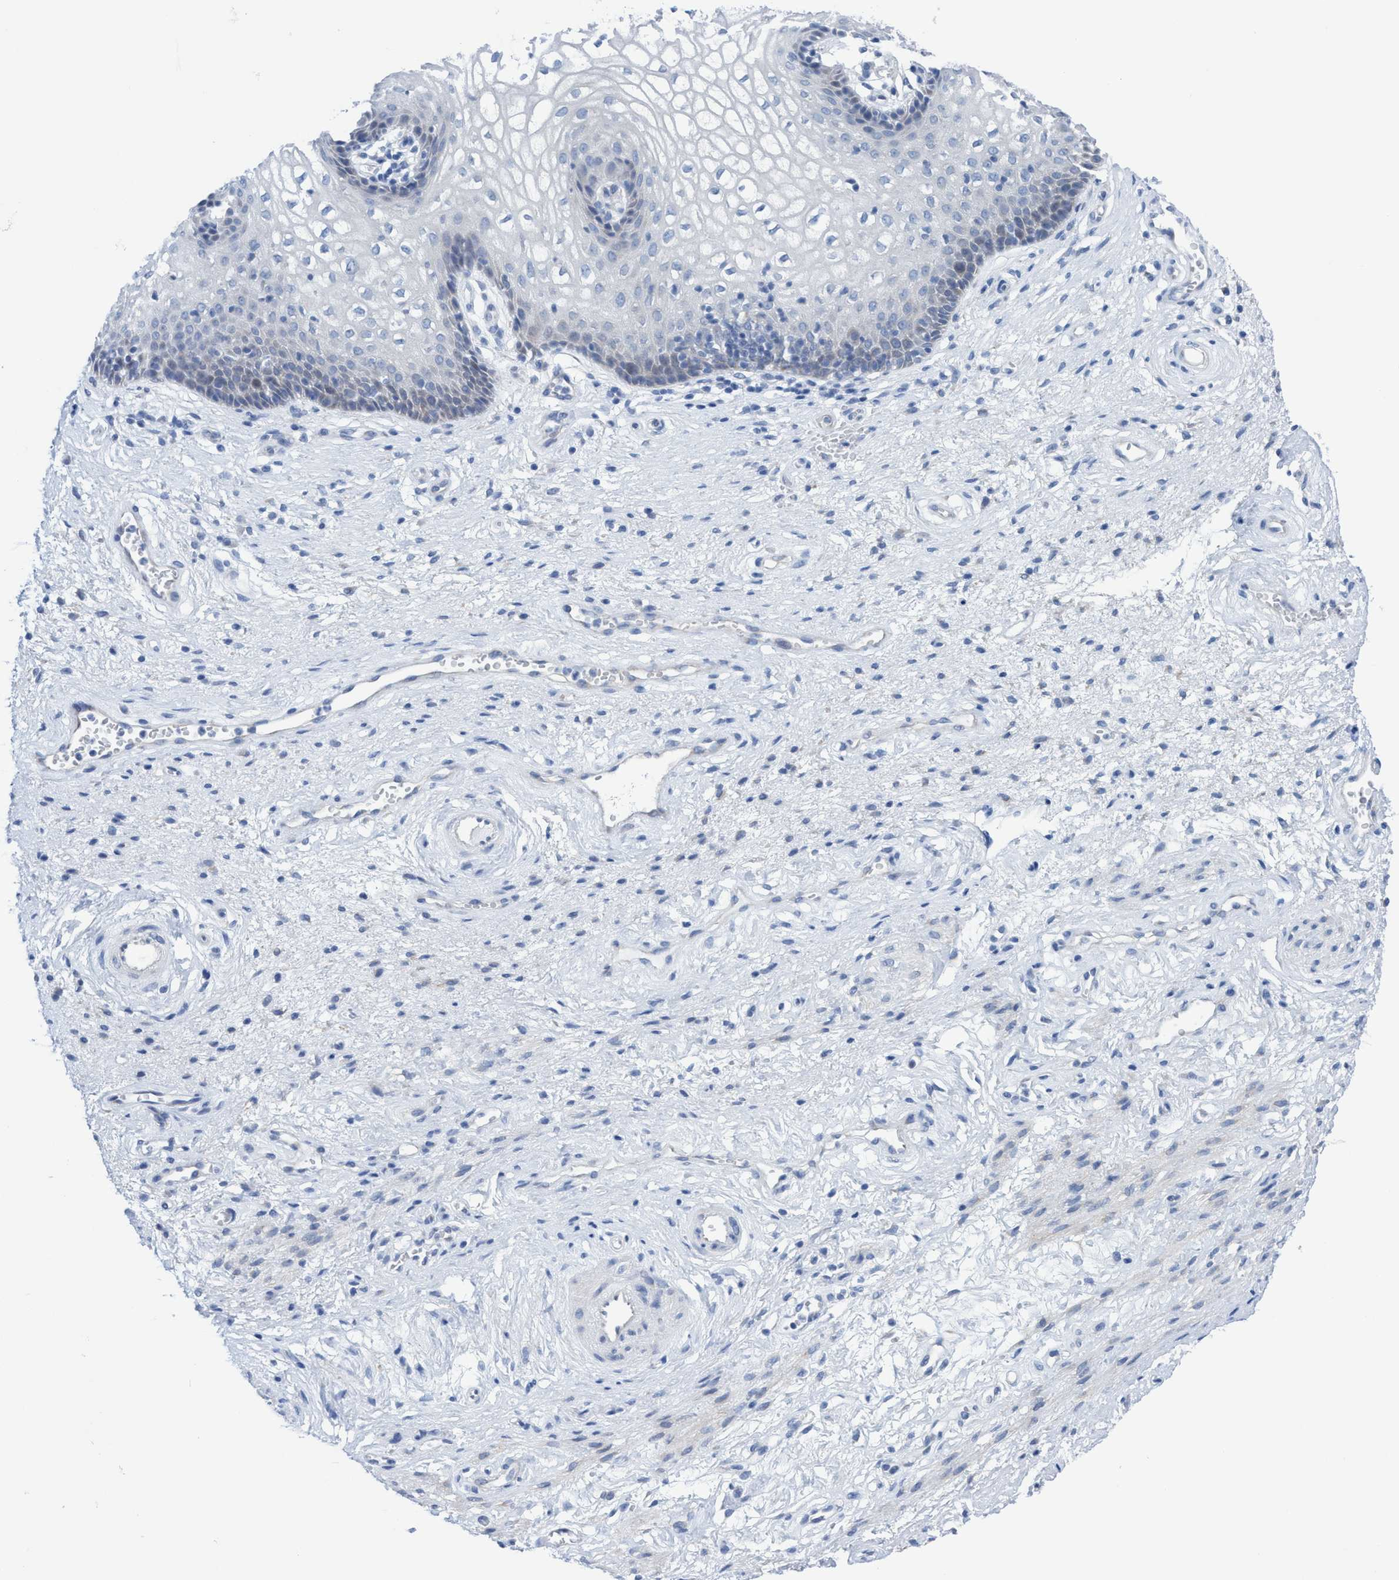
{"staining": {"intensity": "negative", "quantity": "none", "location": "none"}, "tissue": "vagina", "cell_type": "Squamous epithelial cells", "image_type": "normal", "snomed": [{"axis": "morphology", "description": "Normal tissue, NOS"}, {"axis": "topography", "description": "Vagina"}], "caption": "Squamous epithelial cells show no significant expression in normal vagina. Nuclei are stained in blue.", "gene": "RSAD1", "patient": {"sex": "female", "age": 34}}